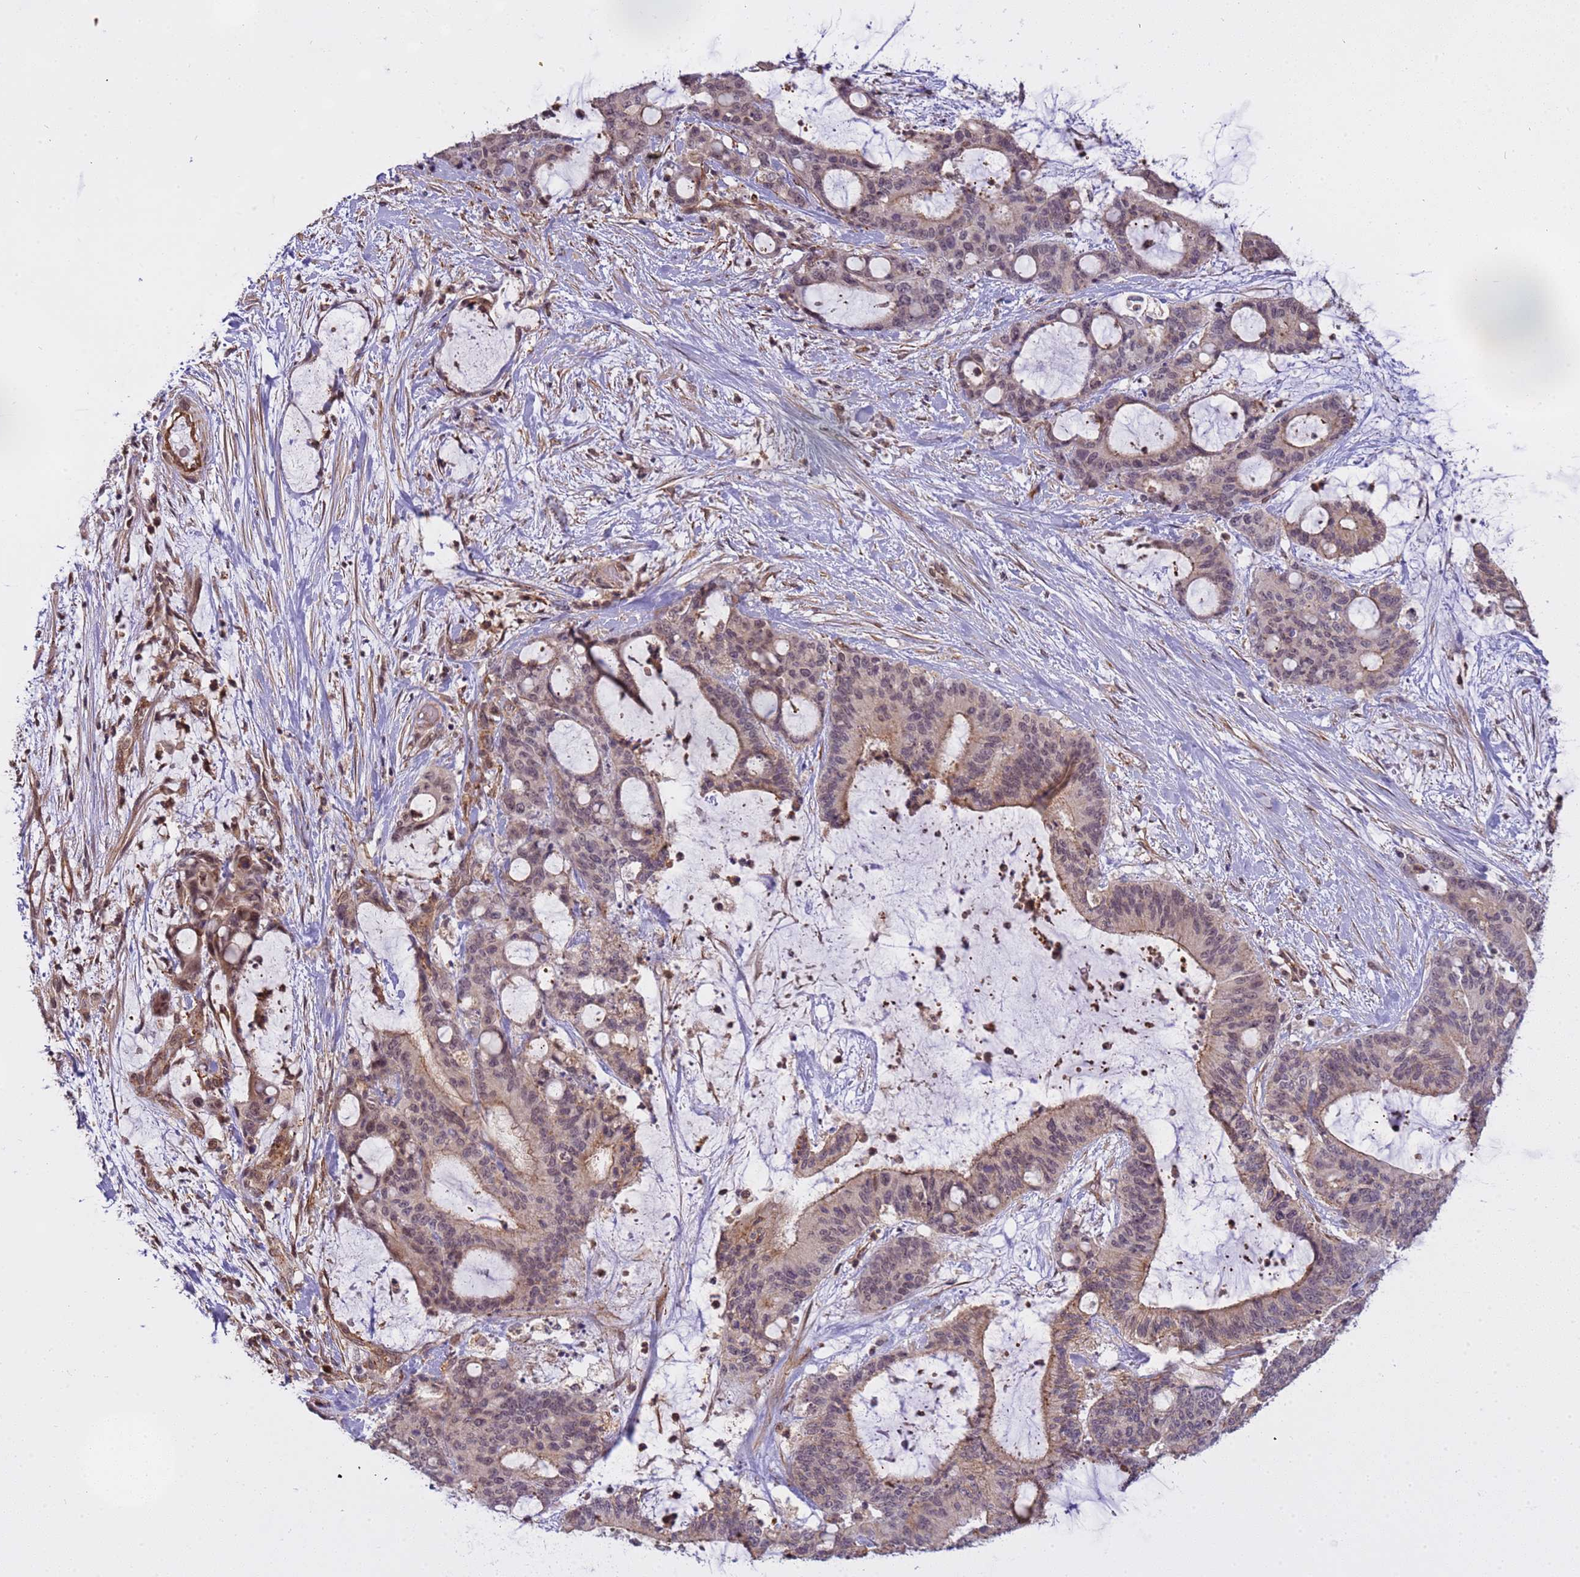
{"staining": {"intensity": "weak", "quantity": "25%-75%", "location": "cytoplasmic/membranous"}, "tissue": "liver cancer", "cell_type": "Tumor cells", "image_type": "cancer", "snomed": [{"axis": "morphology", "description": "Normal tissue, NOS"}, {"axis": "morphology", "description": "Cholangiocarcinoma"}, {"axis": "topography", "description": "Liver"}, {"axis": "topography", "description": "Peripheral nerve tissue"}], "caption": "High-power microscopy captured an IHC histopathology image of liver cancer, revealing weak cytoplasmic/membranous staining in approximately 25%-75% of tumor cells.", "gene": "EMC2", "patient": {"sex": "female", "age": 73}}